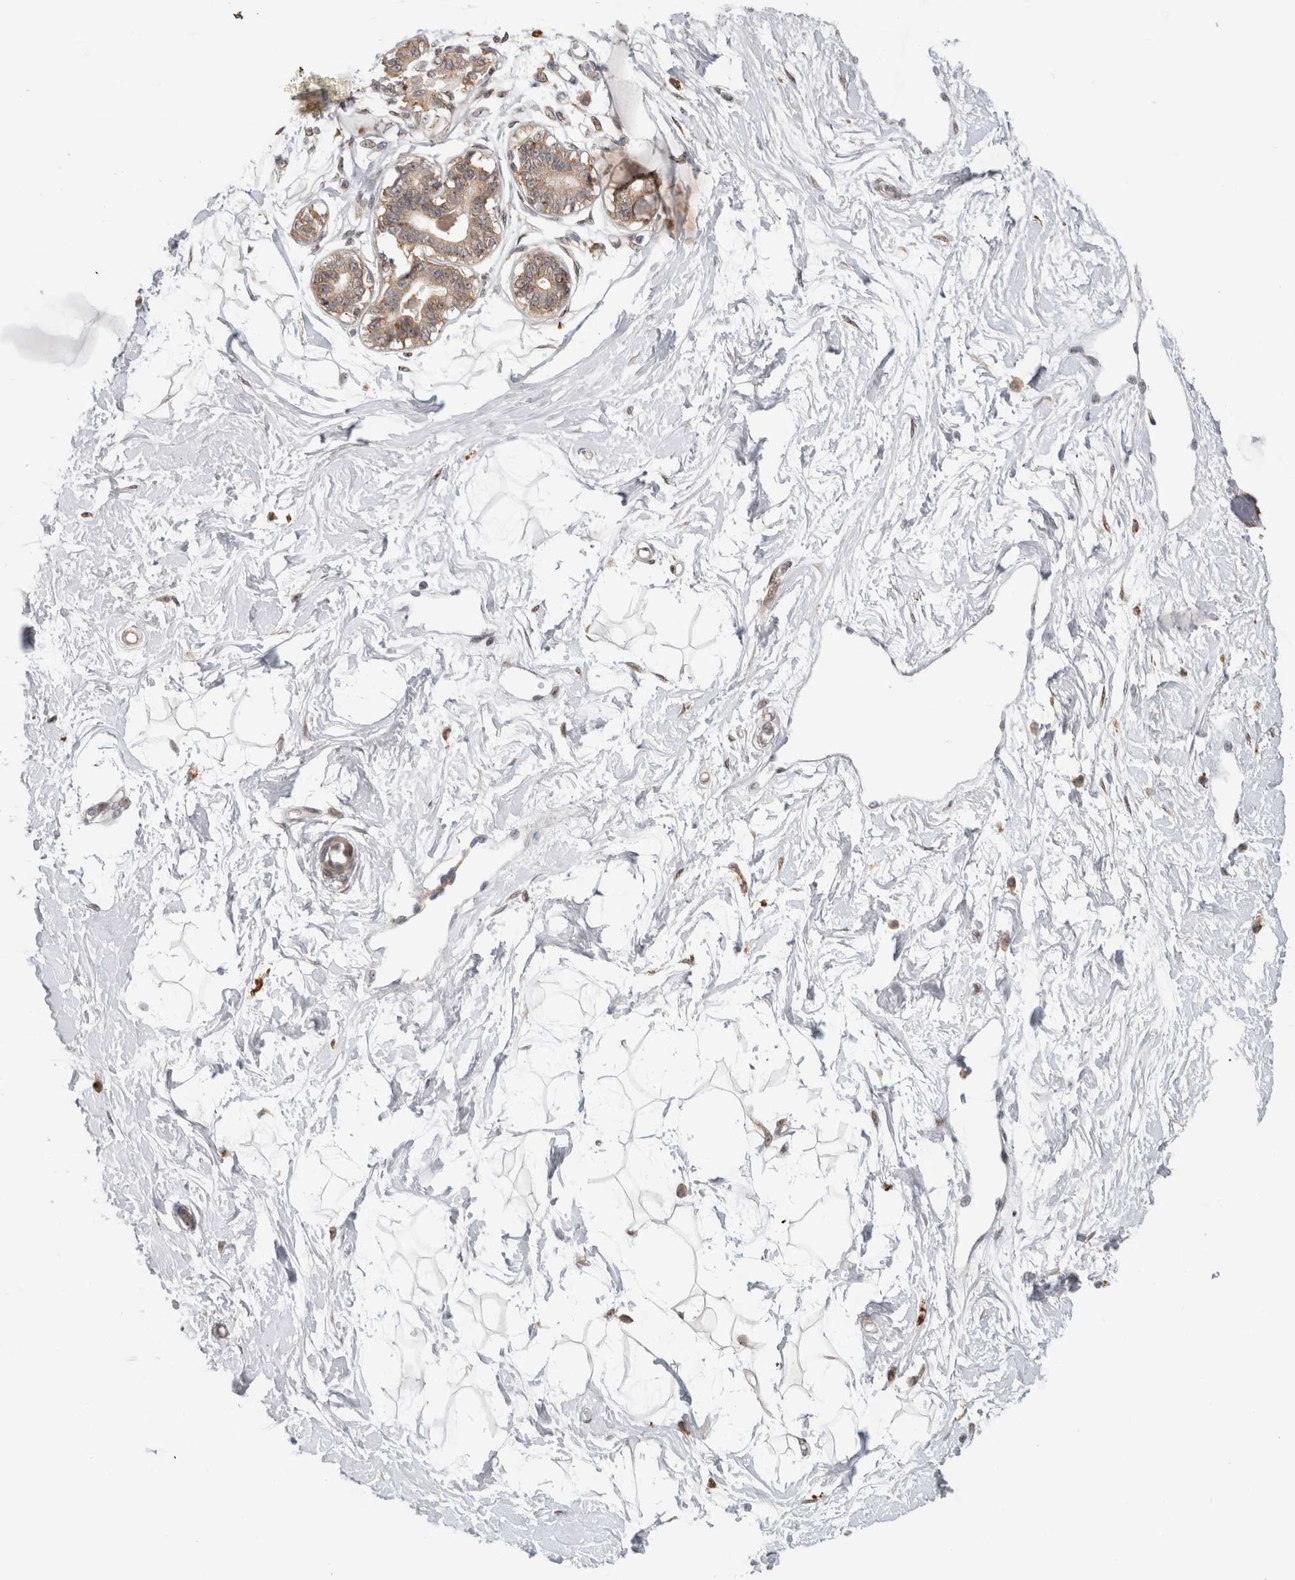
{"staining": {"intensity": "weak", "quantity": "25%-75%", "location": "nuclear"}, "tissue": "breast", "cell_type": "Adipocytes", "image_type": "normal", "snomed": [{"axis": "morphology", "description": "Normal tissue, NOS"}, {"axis": "topography", "description": "Breast"}], "caption": "This photomicrograph displays unremarkable breast stained with IHC to label a protein in brown. The nuclear of adipocytes show weak positivity for the protein. Nuclei are counter-stained blue.", "gene": "NAB2", "patient": {"sex": "female", "age": 45}}